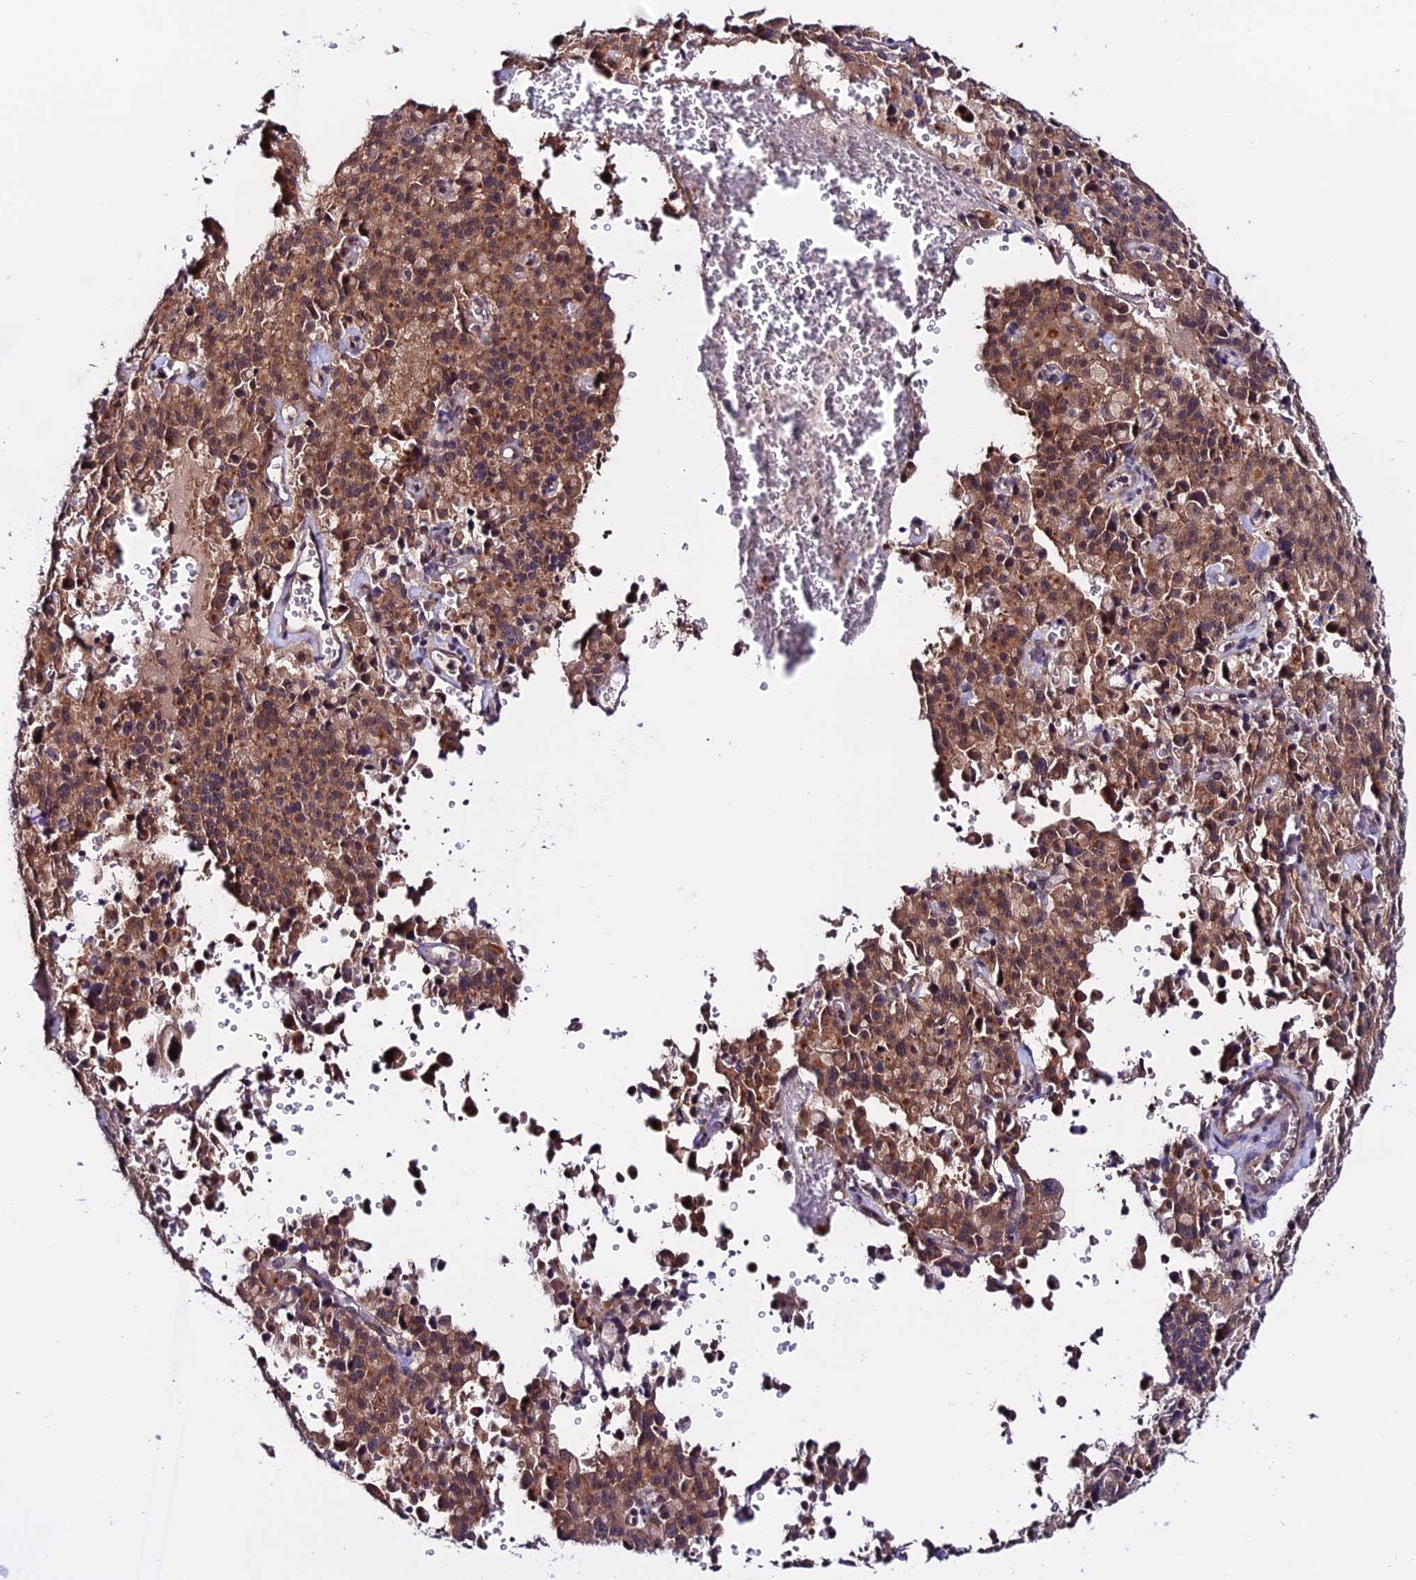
{"staining": {"intensity": "moderate", "quantity": ">75%", "location": "cytoplasmic/membranous,nuclear"}, "tissue": "pancreatic cancer", "cell_type": "Tumor cells", "image_type": "cancer", "snomed": [{"axis": "morphology", "description": "Adenocarcinoma, NOS"}, {"axis": "topography", "description": "Pancreas"}], "caption": "High-power microscopy captured an IHC photomicrograph of pancreatic cancer (adenocarcinoma), revealing moderate cytoplasmic/membranous and nuclear staining in about >75% of tumor cells. (DAB (3,3'-diaminobenzidine) IHC, brown staining for protein, blue staining for nuclei).", "gene": "FZD8", "patient": {"sex": "male", "age": 65}}